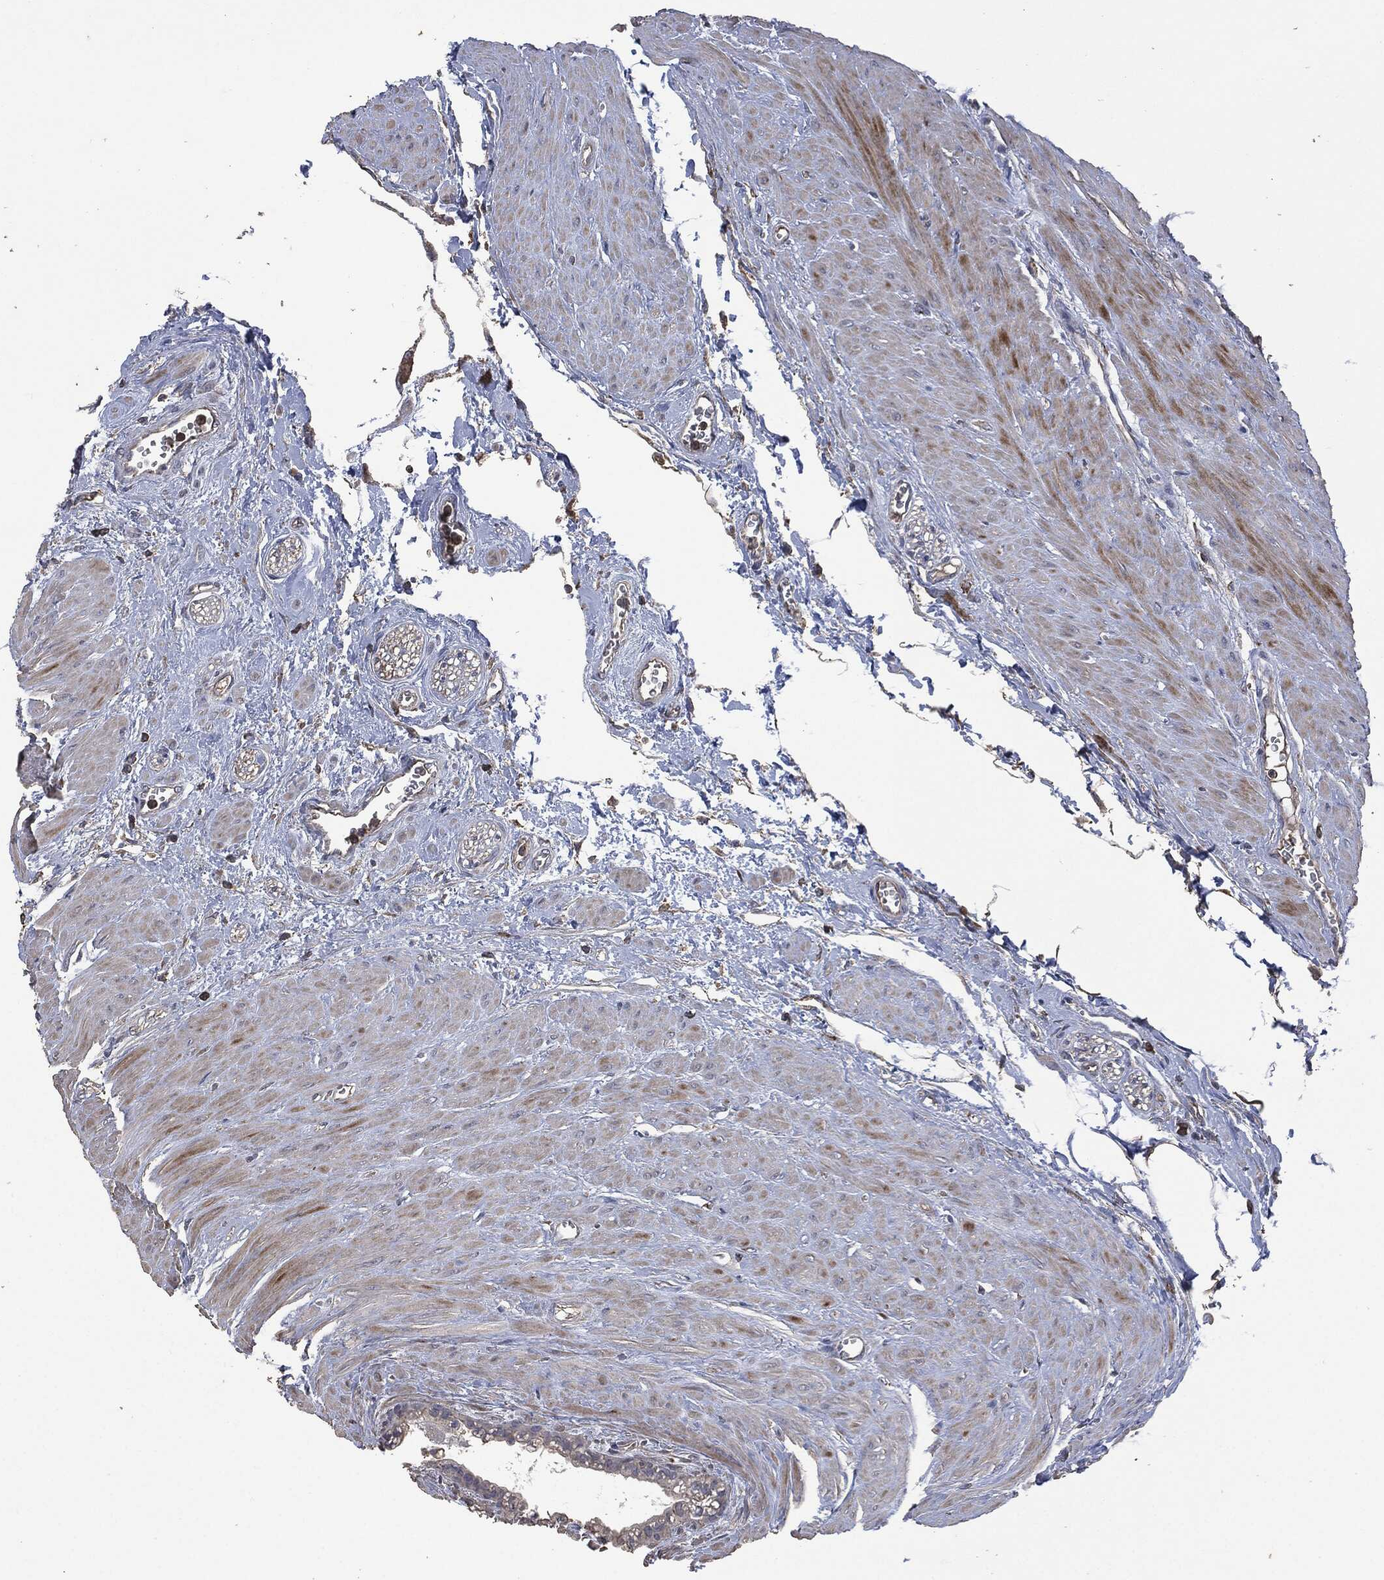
{"staining": {"intensity": "negative", "quantity": "none", "location": "none"}, "tissue": "seminal vesicle", "cell_type": "Glandular cells", "image_type": "normal", "snomed": [{"axis": "morphology", "description": "Normal tissue, NOS"}, {"axis": "morphology", "description": "Urothelial carcinoma, NOS"}, {"axis": "topography", "description": "Urinary bladder"}, {"axis": "topography", "description": "Seminal veicle"}], "caption": "Glandular cells show no significant protein positivity in normal seminal vesicle. The staining was performed using DAB to visualize the protein expression in brown, while the nuclei were stained in blue with hematoxylin (Magnification: 20x).", "gene": "MSLN", "patient": {"sex": "male", "age": 76}}